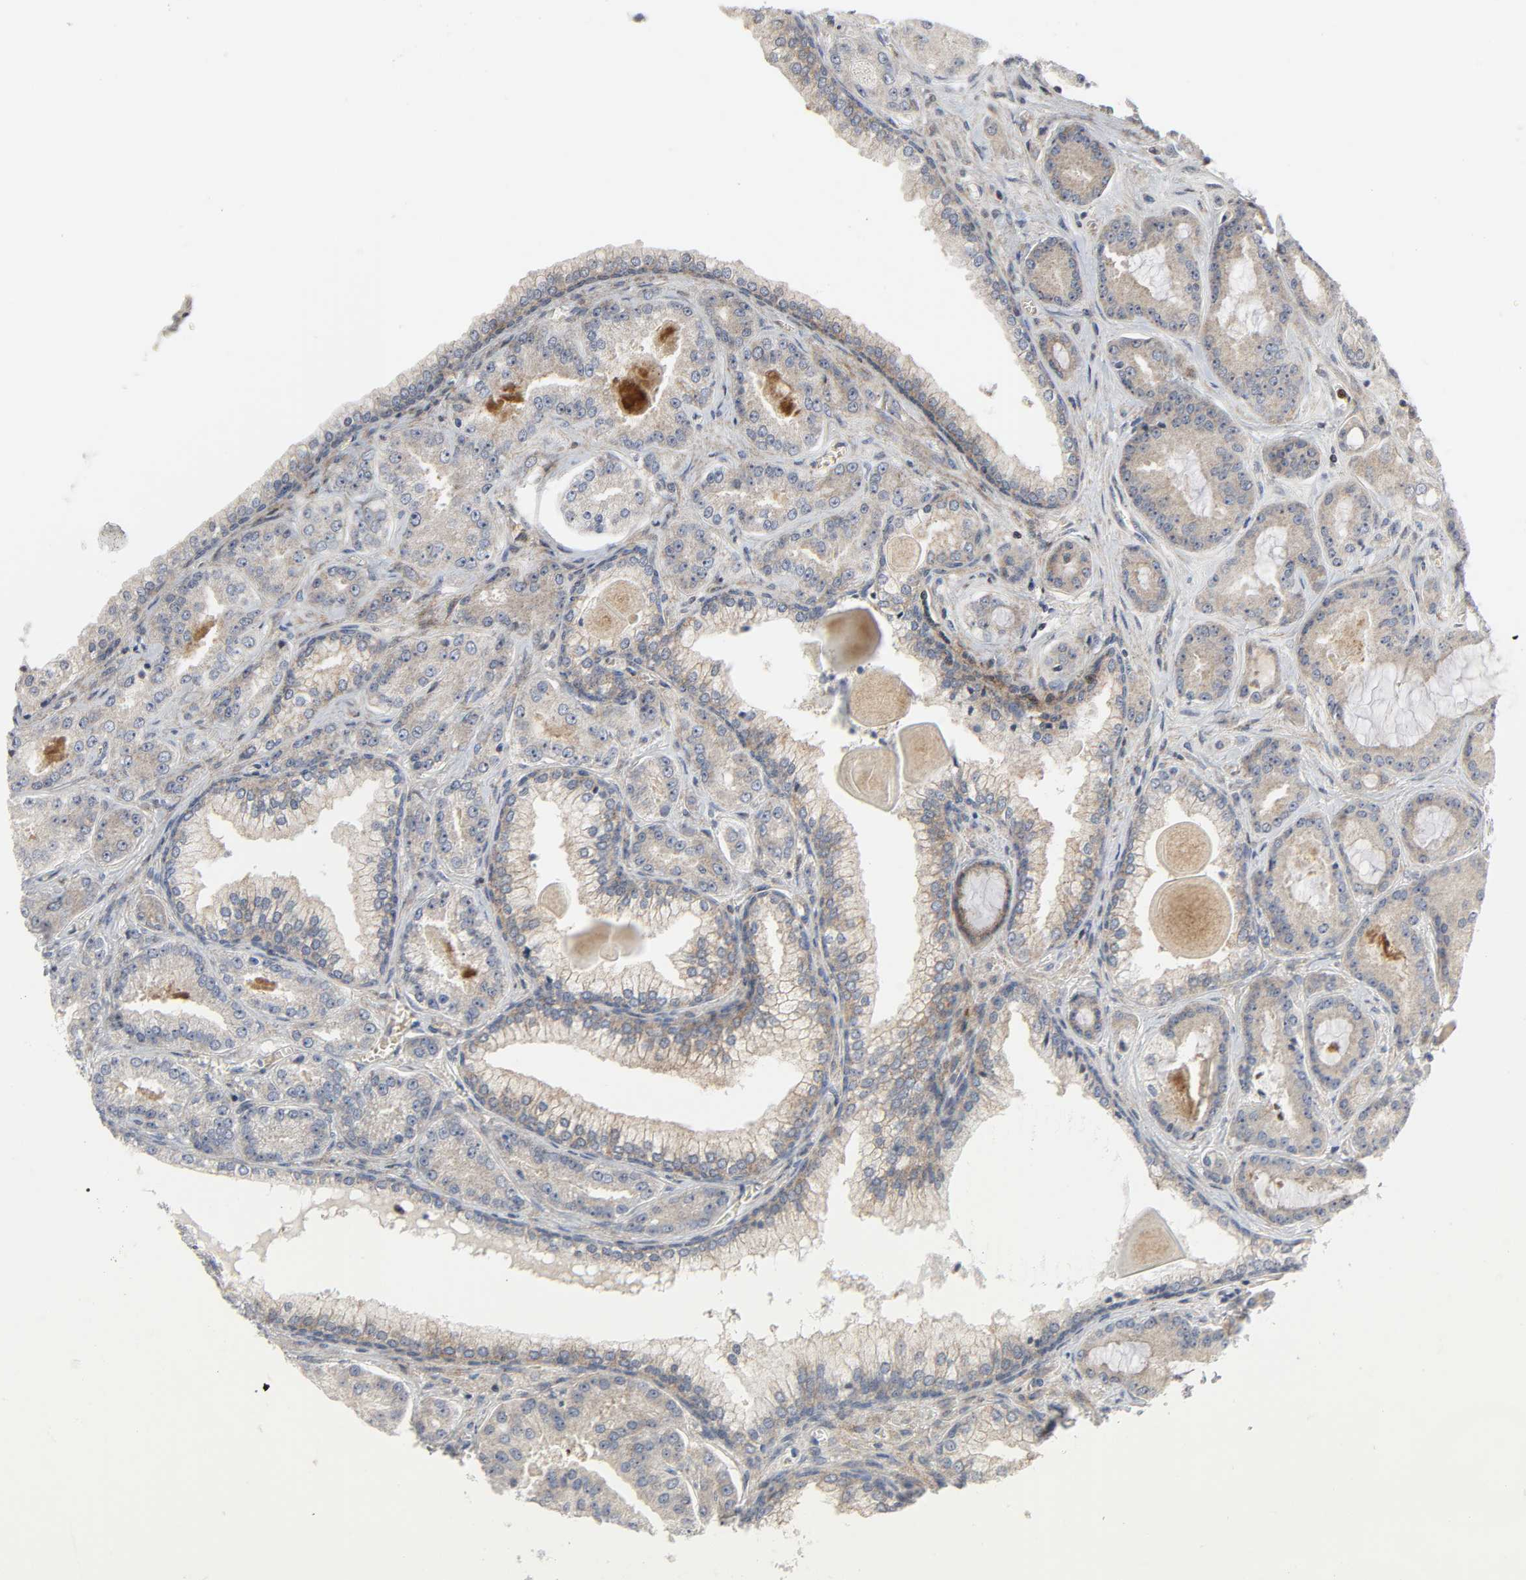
{"staining": {"intensity": "moderate", "quantity": ">75%", "location": "cytoplasmic/membranous"}, "tissue": "prostate cancer", "cell_type": "Tumor cells", "image_type": "cancer", "snomed": [{"axis": "morphology", "description": "Adenocarcinoma, Low grade"}, {"axis": "topography", "description": "Prostate"}], "caption": "Moderate cytoplasmic/membranous expression for a protein is present in approximately >75% of tumor cells of prostate cancer using immunohistochemistry.", "gene": "CHUK", "patient": {"sex": "male", "age": 59}}